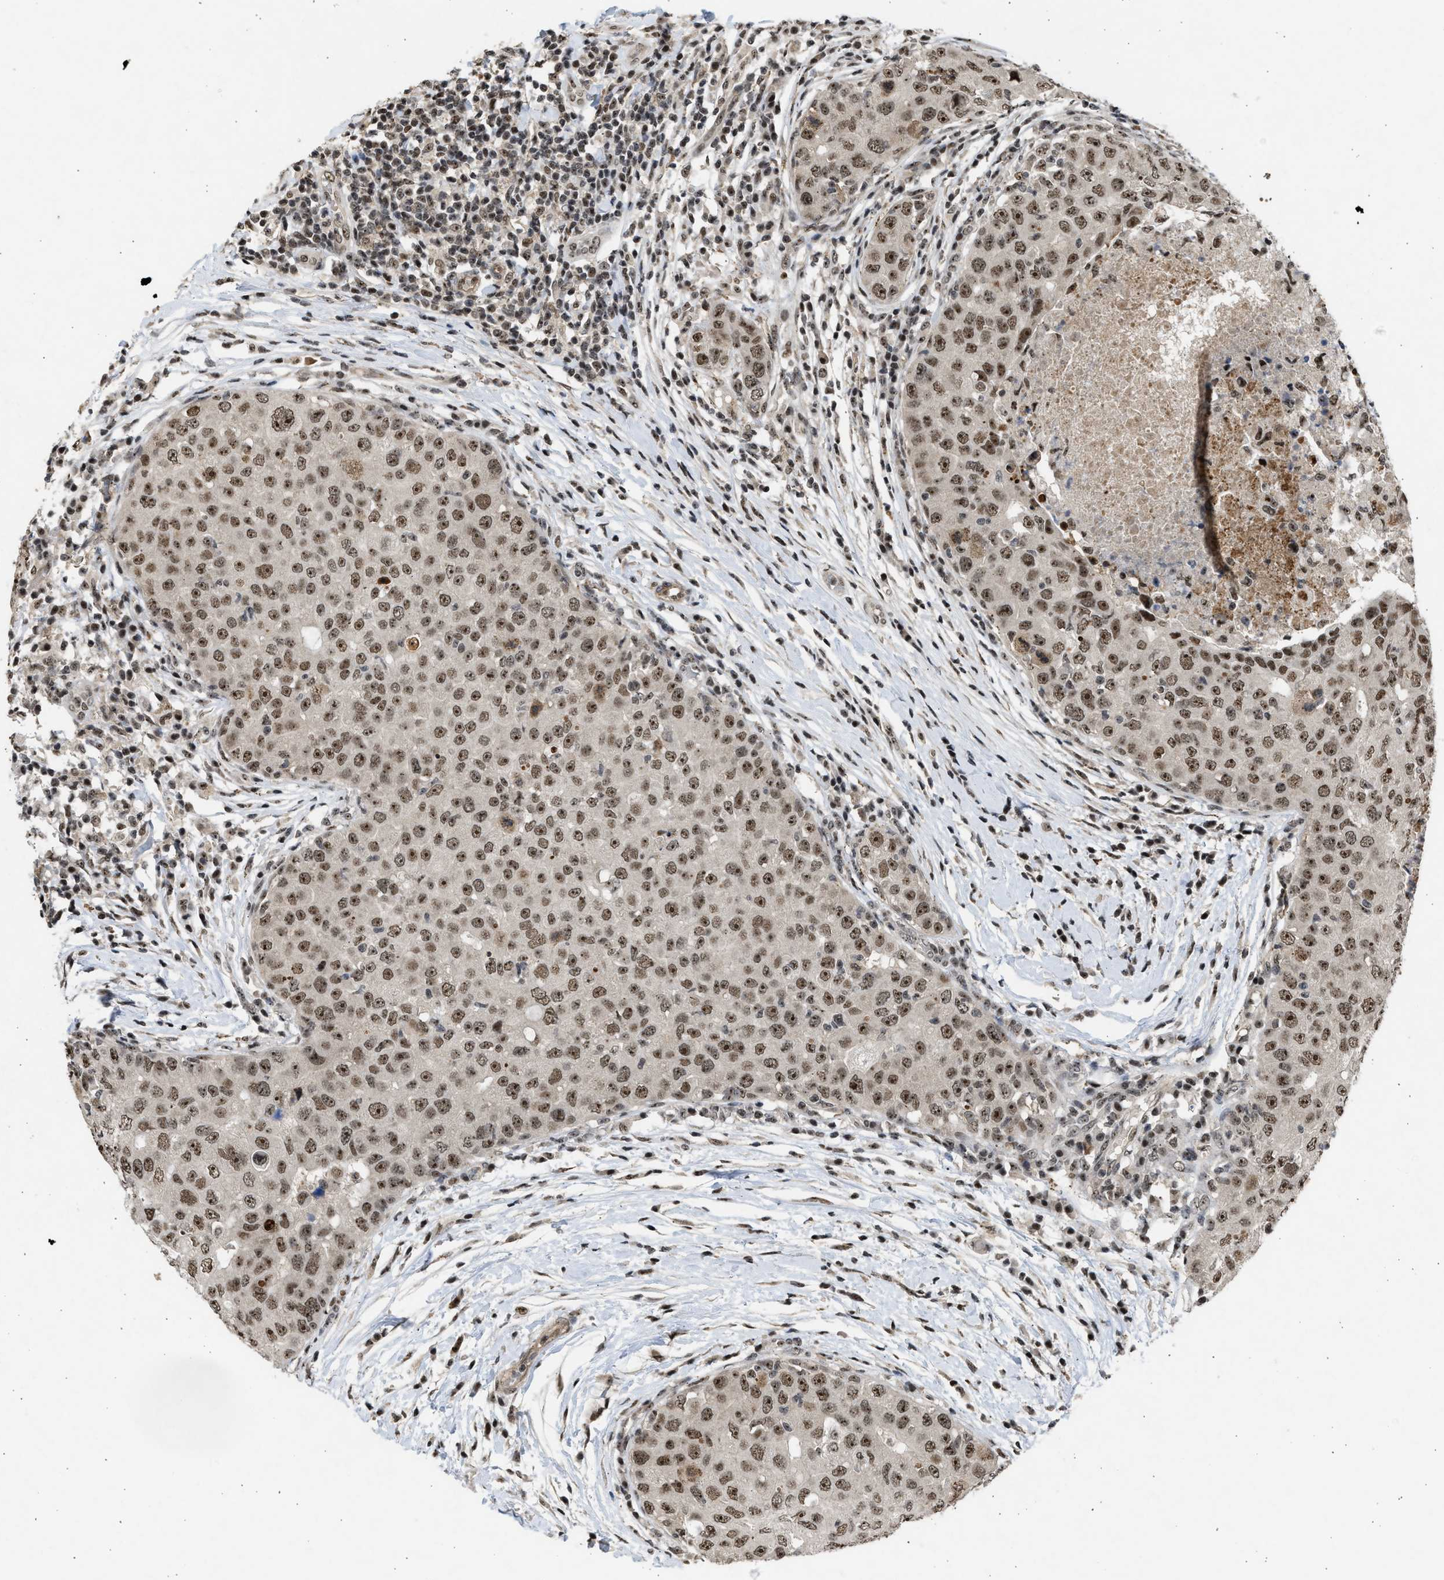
{"staining": {"intensity": "moderate", "quantity": ">75%", "location": "nuclear"}, "tissue": "breast cancer", "cell_type": "Tumor cells", "image_type": "cancer", "snomed": [{"axis": "morphology", "description": "Duct carcinoma"}, {"axis": "topography", "description": "Breast"}], "caption": "Moderate nuclear staining is present in approximately >75% of tumor cells in intraductal carcinoma (breast). (DAB (3,3'-diaminobenzidine) IHC, brown staining for protein, blue staining for nuclei).", "gene": "TFDP2", "patient": {"sex": "female", "age": 27}}